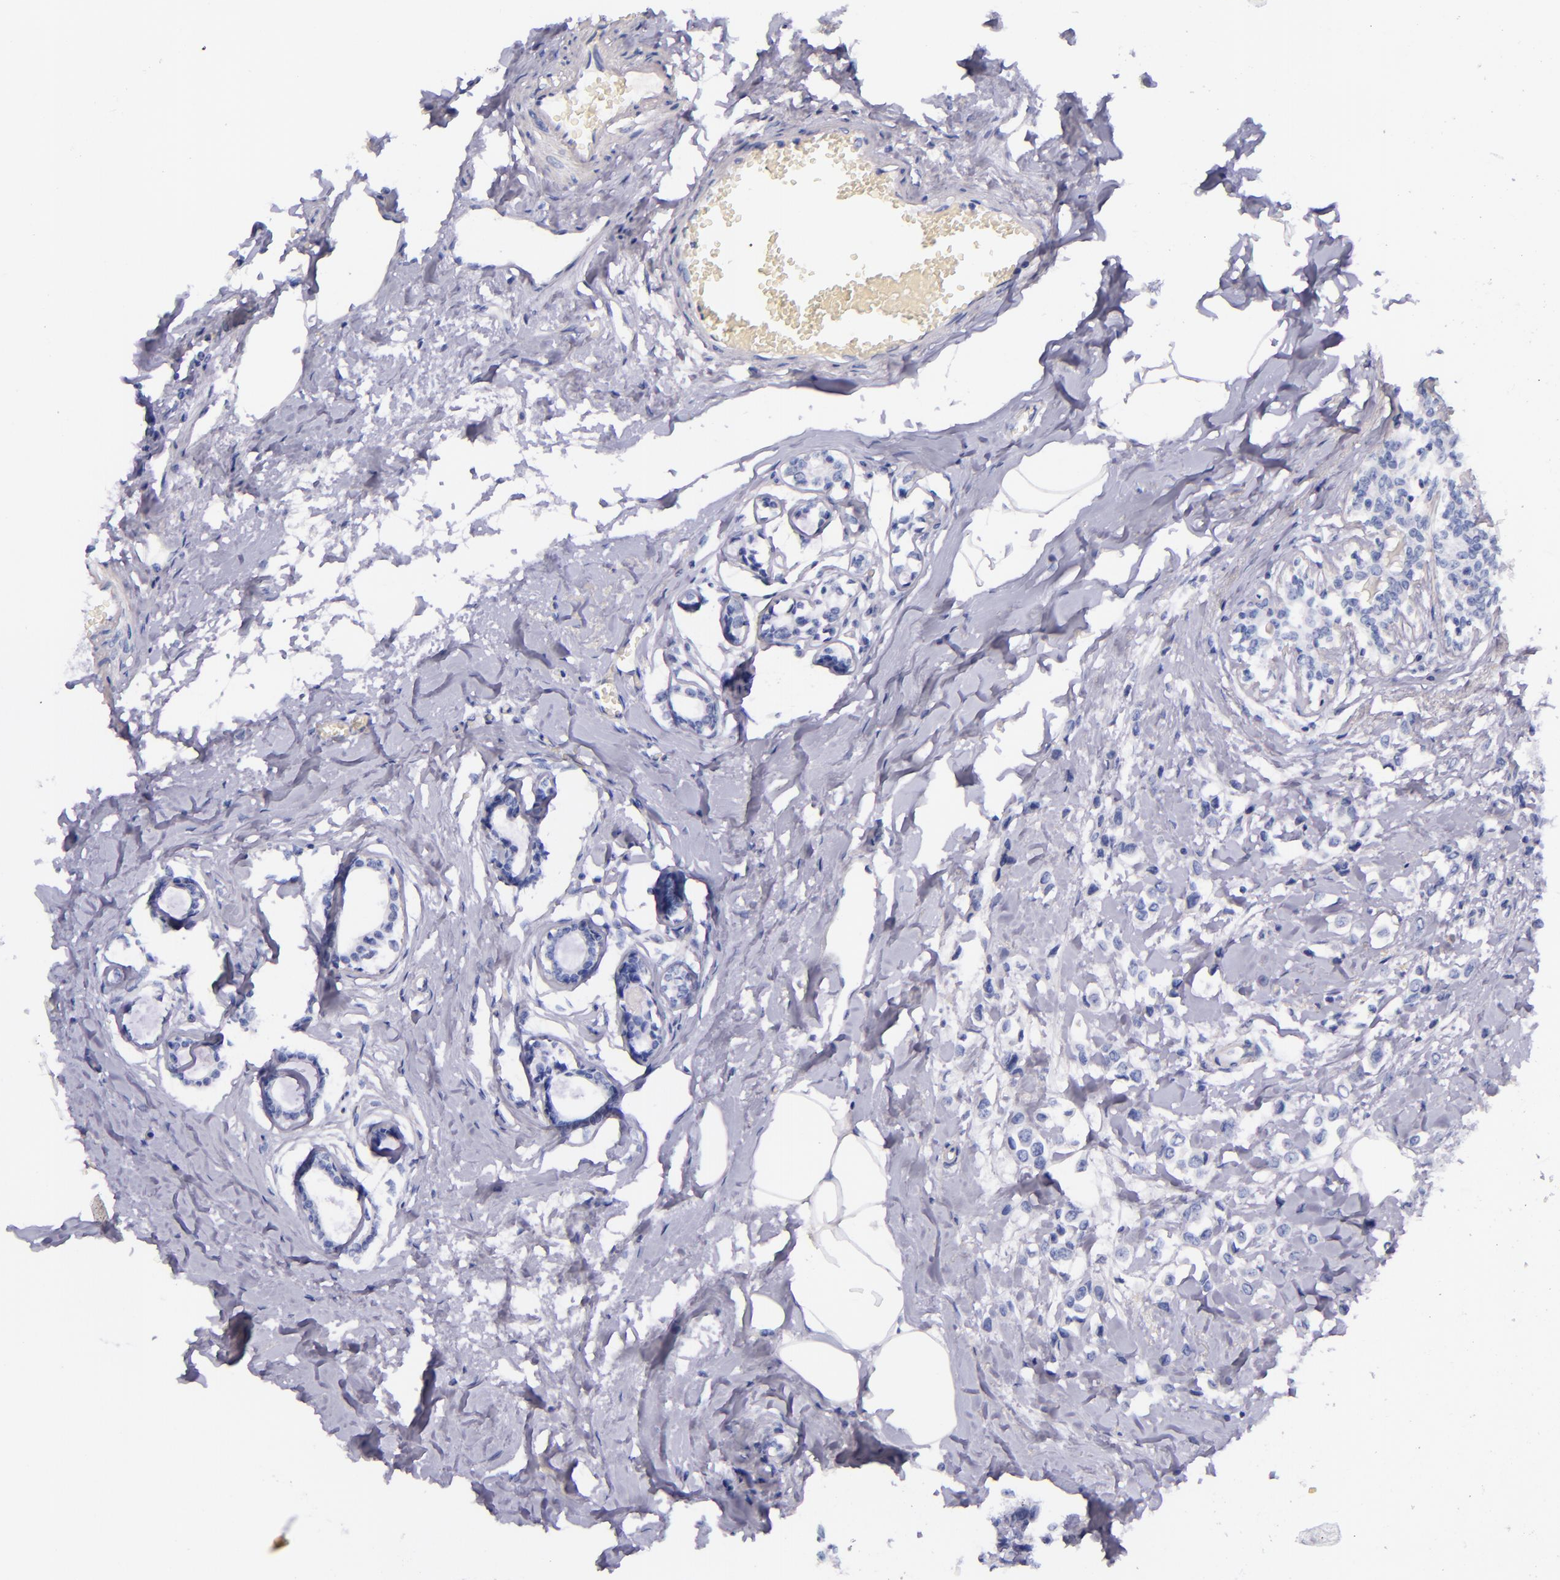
{"staining": {"intensity": "negative", "quantity": "none", "location": "none"}, "tissue": "breast cancer", "cell_type": "Tumor cells", "image_type": "cancer", "snomed": [{"axis": "morphology", "description": "Lobular carcinoma"}, {"axis": "topography", "description": "Breast"}], "caption": "There is no significant positivity in tumor cells of breast cancer (lobular carcinoma). Nuclei are stained in blue.", "gene": "LAG3", "patient": {"sex": "female", "age": 51}}